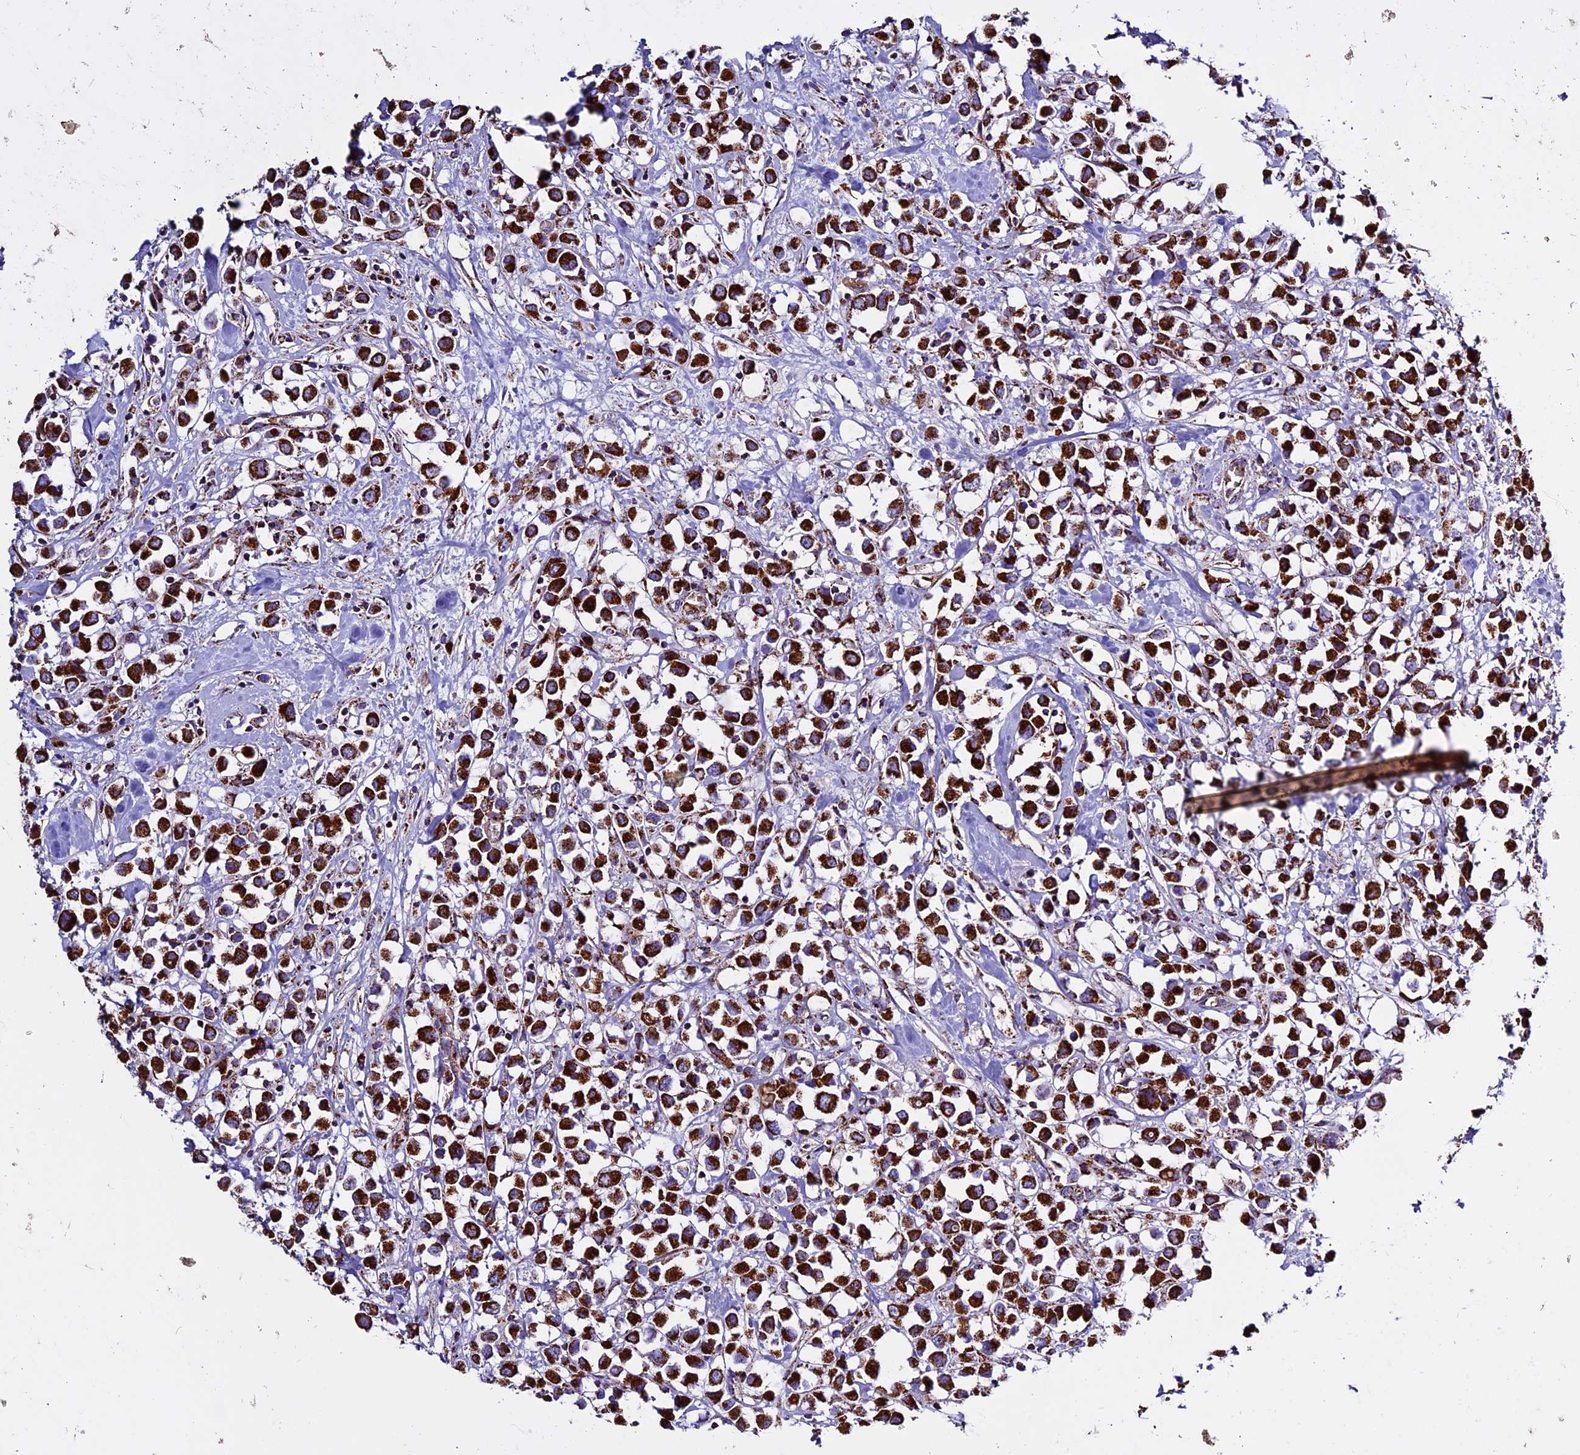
{"staining": {"intensity": "strong", "quantity": ">75%", "location": "cytoplasmic/membranous"}, "tissue": "breast cancer", "cell_type": "Tumor cells", "image_type": "cancer", "snomed": [{"axis": "morphology", "description": "Duct carcinoma"}, {"axis": "topography", "description": "Breast"}], "caption": "There is high levels of strong cytoplasmic/membranous staining in tumor cells of breast invasive ductal carcinoma, as demonstrated by immunohistochemical staining (brown color).", "gene": "CX3CL1", "patient": {"sex": "female", "age": 61}}